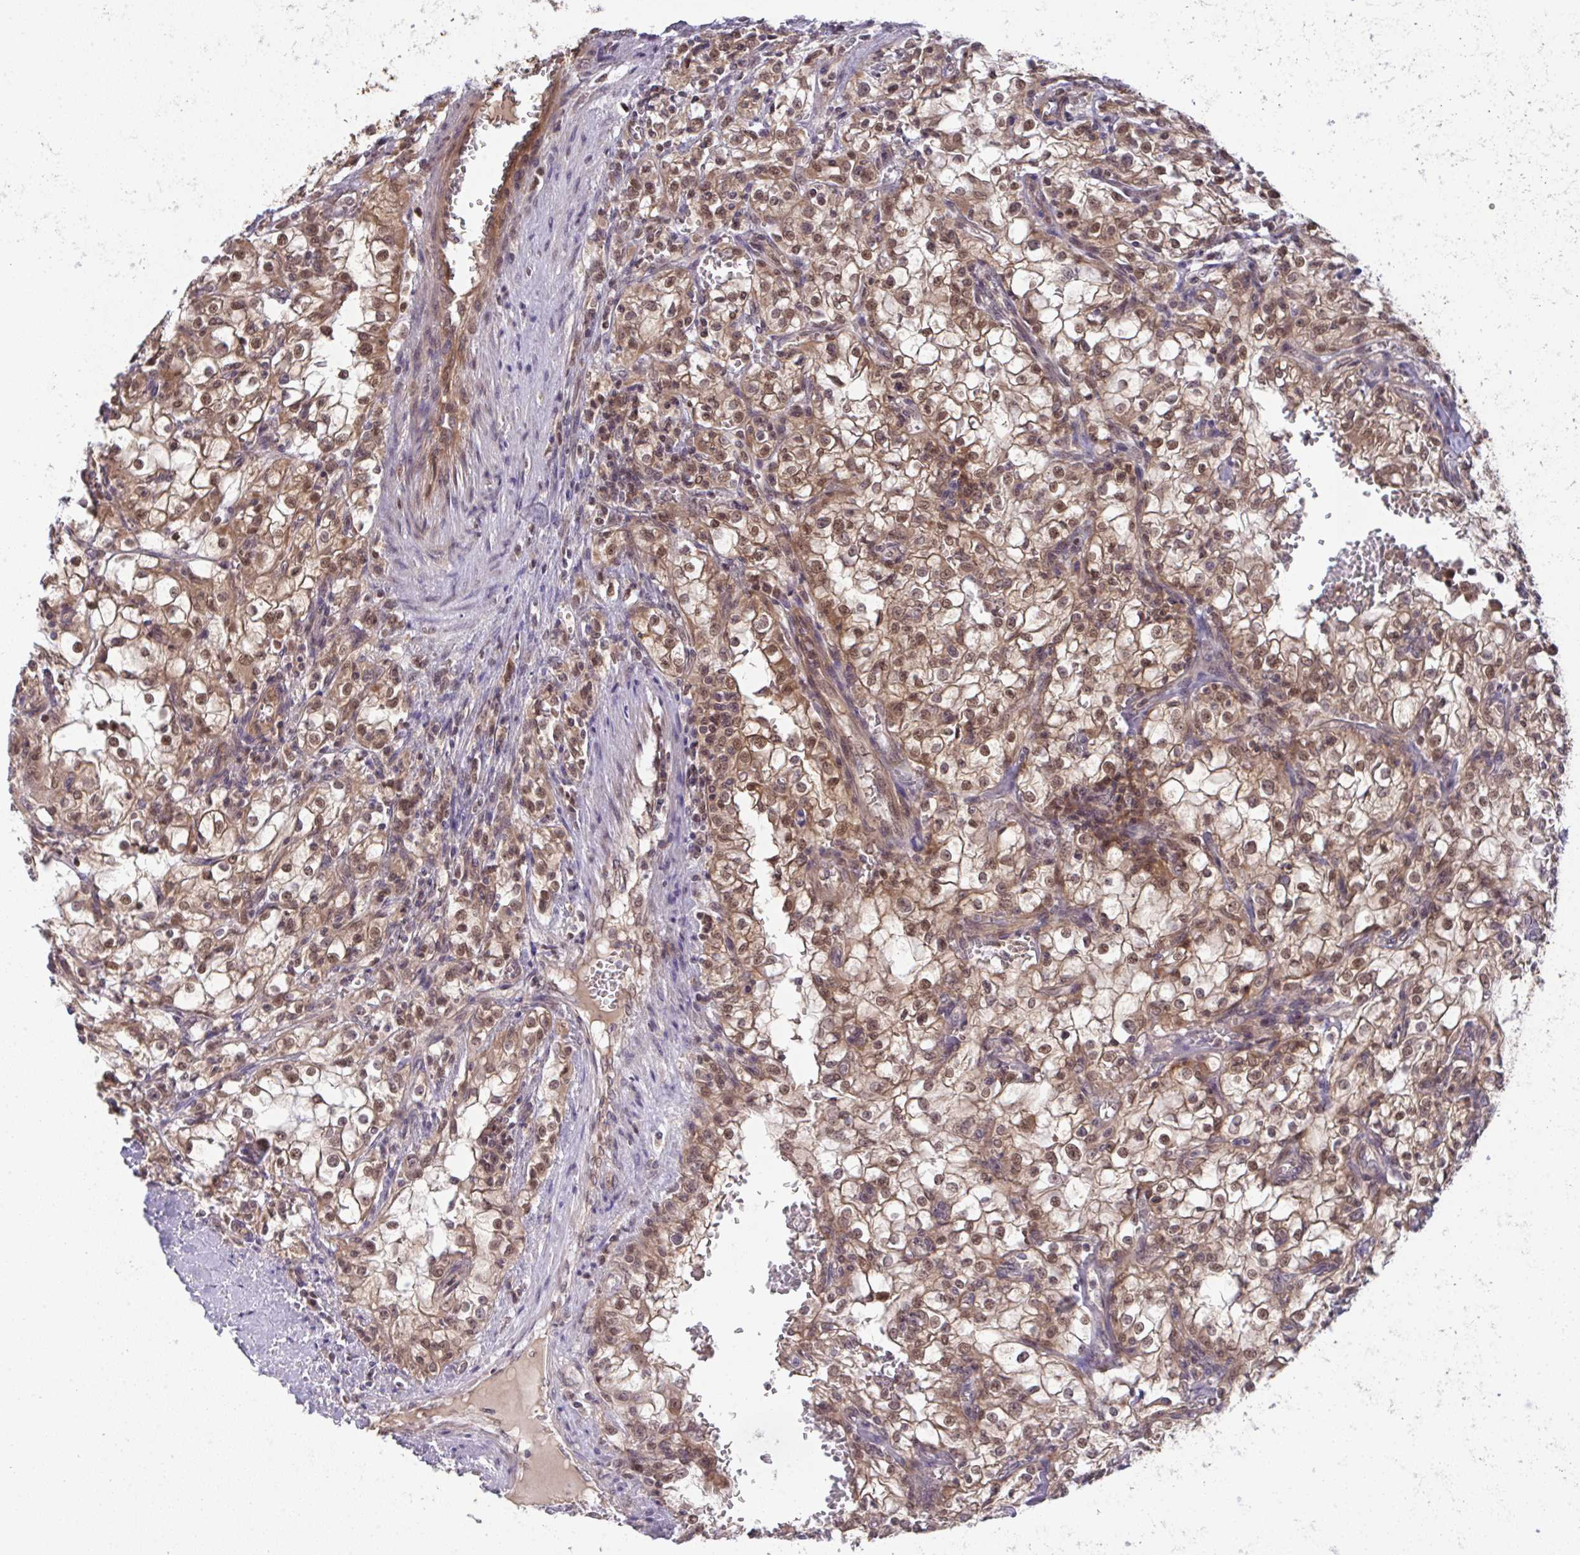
{"staining": {"intensity": "moderate", "quantity": ">75%", "location": "cytoplasmic/membranous,nuclear"}, "tissue": "renal cancer", "cell_type": "Tumor cells", "image_type": "cancer", "snomed": [{"axis": "morphology", "description": "Adenocarcinoma, NOS"}, {"axis": "topography", "description": "Kidney"}], "caption": "A photomicrograph of renal cancer (adenocarcinoma) stained for a protein exhibits moderate cytoplasmic/membranous and nuclear brown staining in tumor cells.", "gene": "C9orf64", "patient": {"sex": "female", "age": 74}}